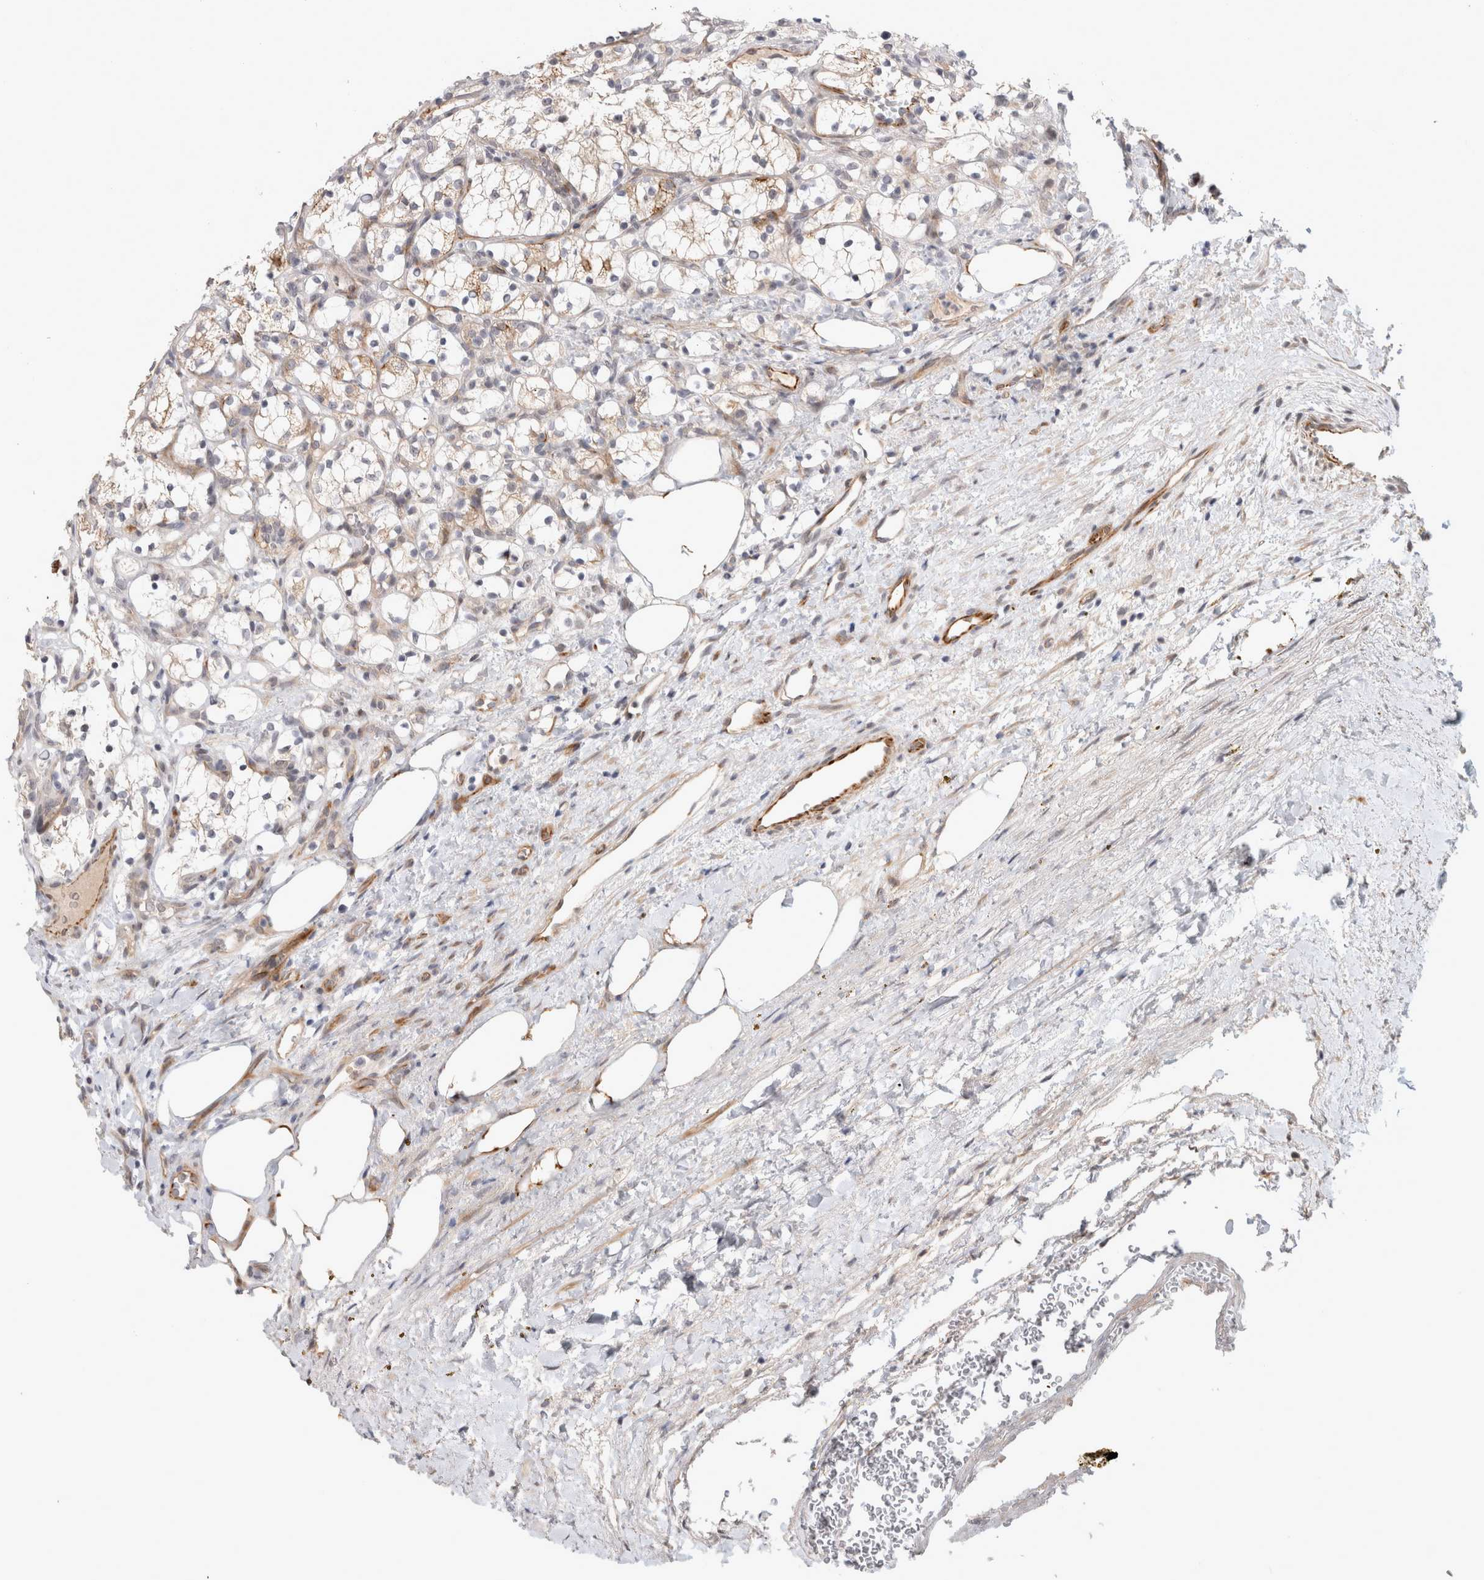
{"staining": {"intensity": "weak", "quantity": ">75%", "location": "cytoplasmic/membranous"}, "tissue": "renal cancer", "cell_type": "Tumor cells", "image_type": "cancer", "snomed": [{"axis": "morphology", "description": "Adenocarcinoma, NOS"}, {"axis": "topography", "description": "Kidney"}], "caption": "About >75% of tumor cells in renal cancer (adenocarcinoma) demonstrate weak cytoplasmic/membranous protein positivity as visualized by brown immunohistochemical staining.", "gene": "CRISPLD1", "patient": {"sex": "female", "age": 69}}